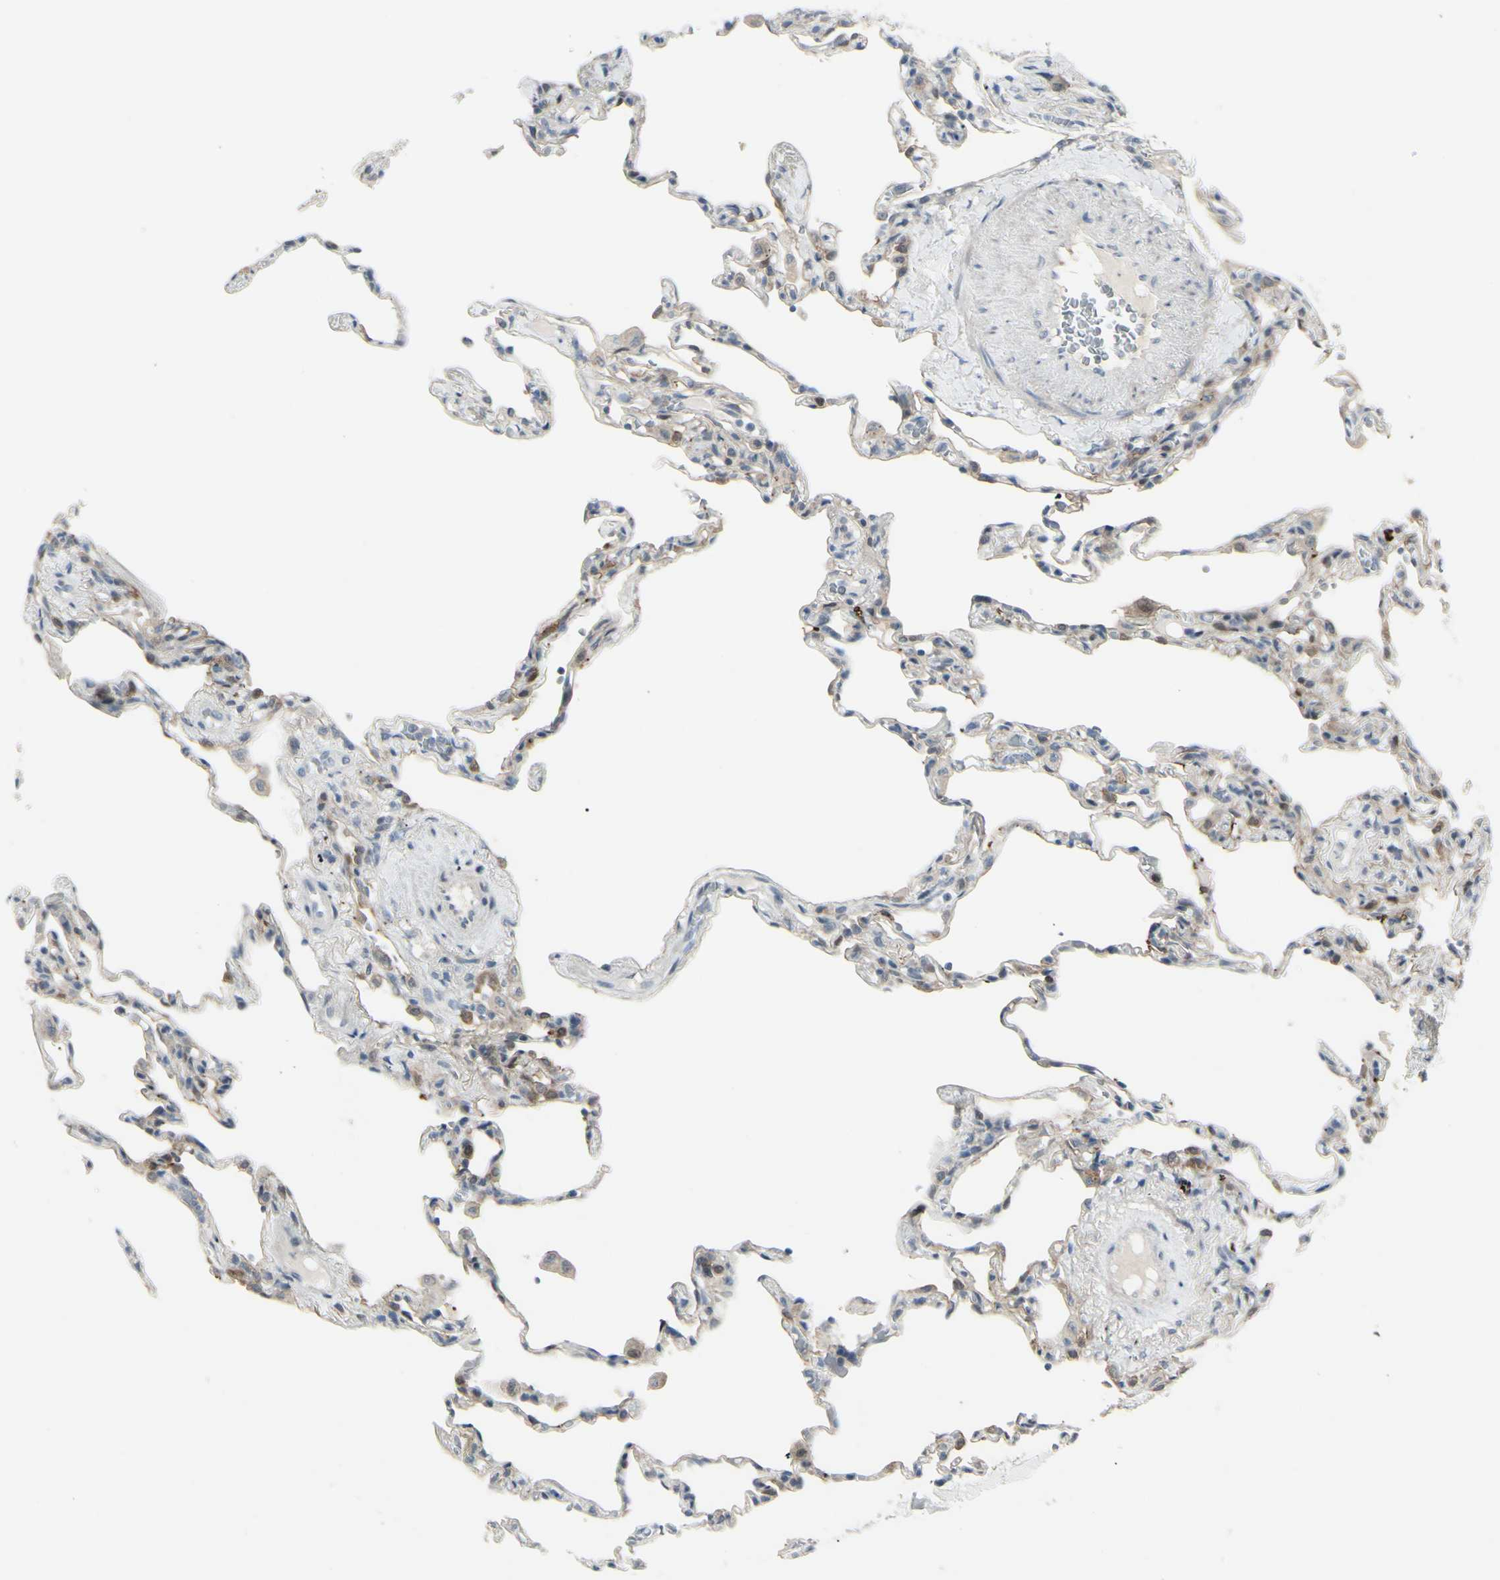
{"staining": {"intensity": "negative", "quantity": "none", "location": "none"}, "tissue": "lung", "cell_type": "Alveolar cells", "image_type": "normal", "snomed": [{"axis": "morphology", "description": "Normal tissue, NOS"}, {"axis": "topography", "description": "Lung"}], "caption": "This is an IHC photomicrograph of benign human lung. There is no expression in alveolar cells.", "gene": "ETNK1", "patient": {"sex": "male", "age": 59}}